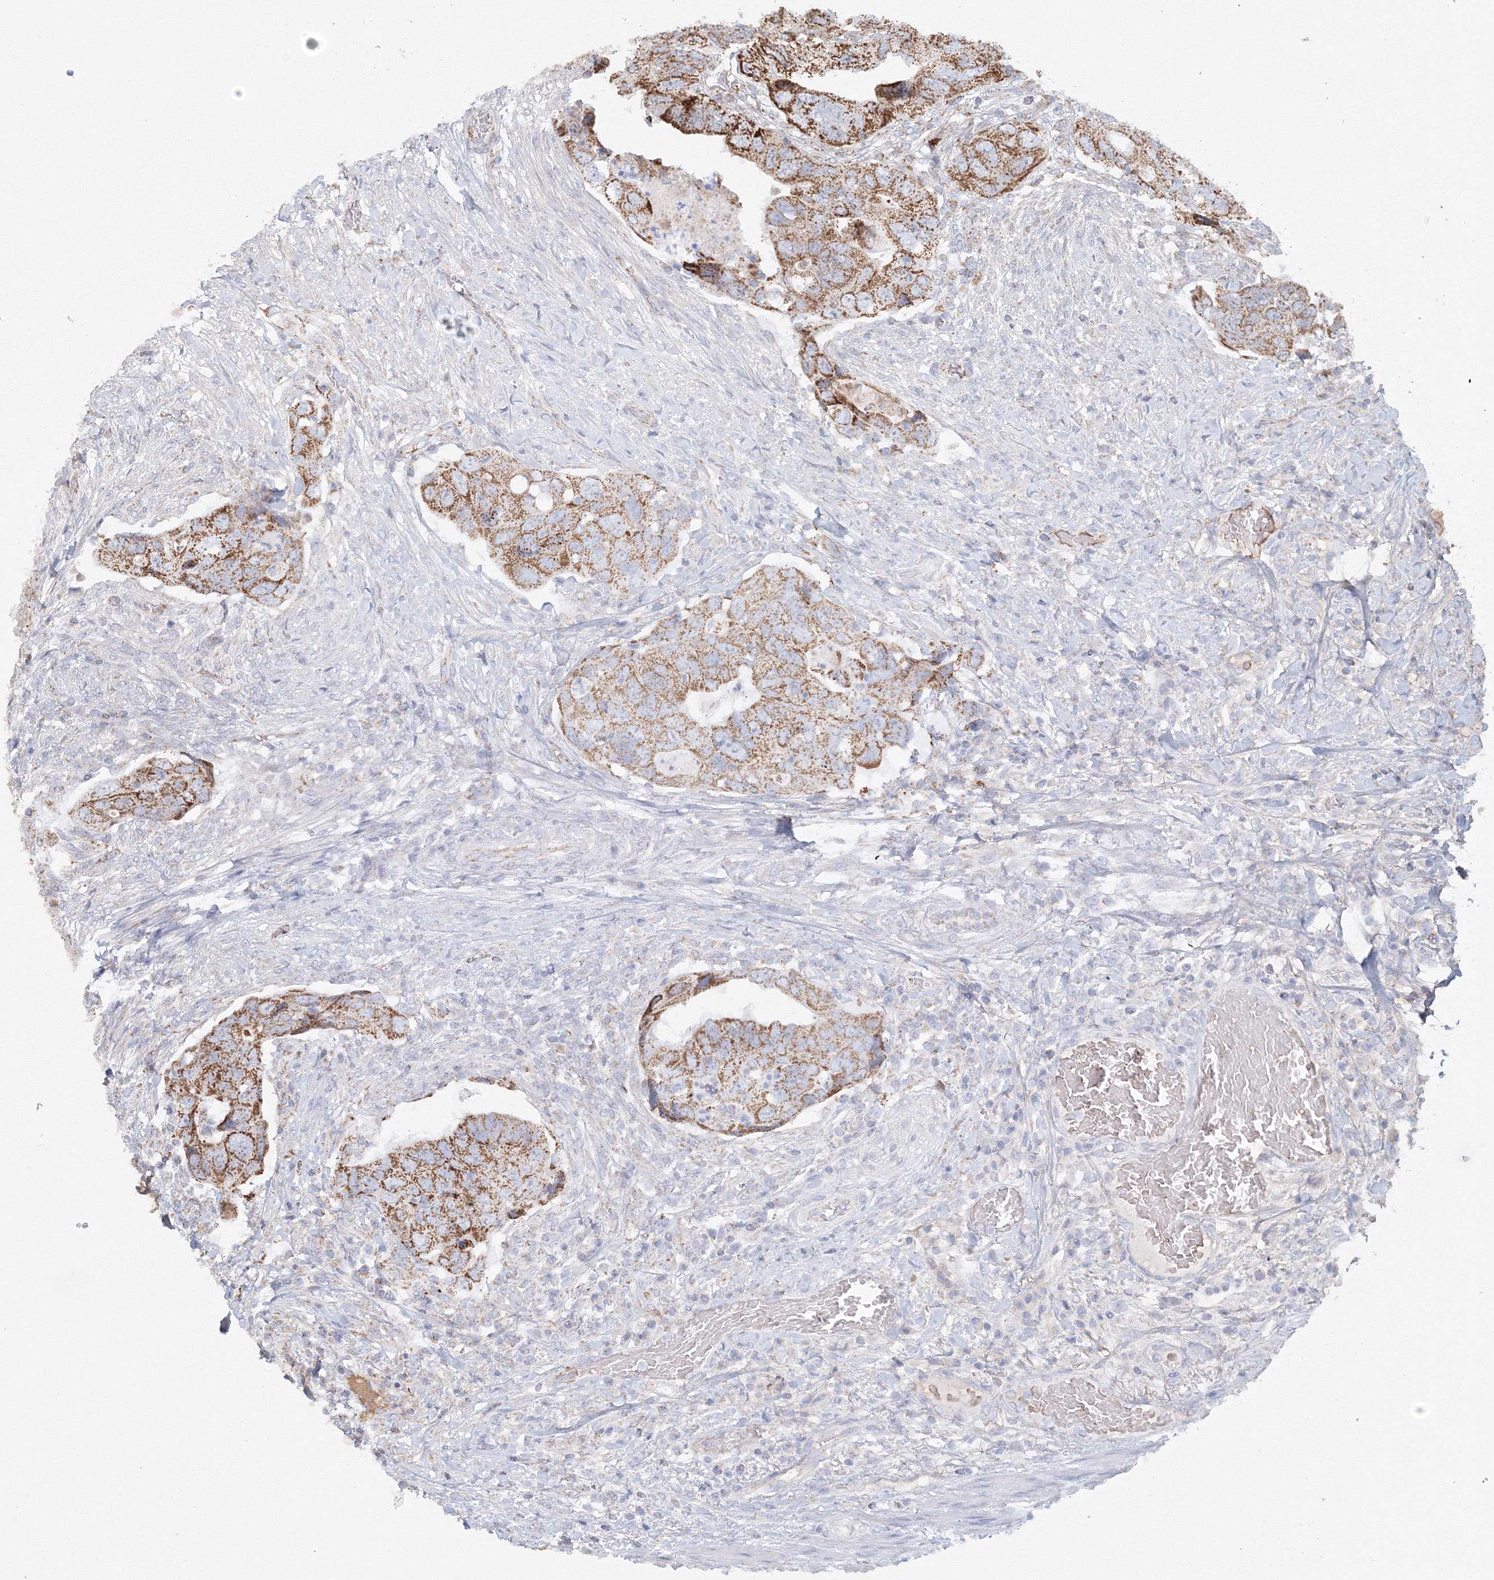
{"staining": {"intensity": "strong", "quantity": ">75%", "location": "cytoplasmic/membranous"}, "tissue": "colorectal cancer", "cell_type": "Tumor cells", "image_type": "cancer", "snomed": [{"axis": "morphology", "description": "Adenocarcinoma, NOS"}, {"axis": "topography", "description": "Rectum"}], "caption": "Protein analysis of colorectal cancer (adenocarcinoma) tissue exhibits strong cytoplasmic/membranous expression in approximately >75% of tumor cells.", "gene": "GRPEL1", "patient": {"sex": "male", "age": 63}}